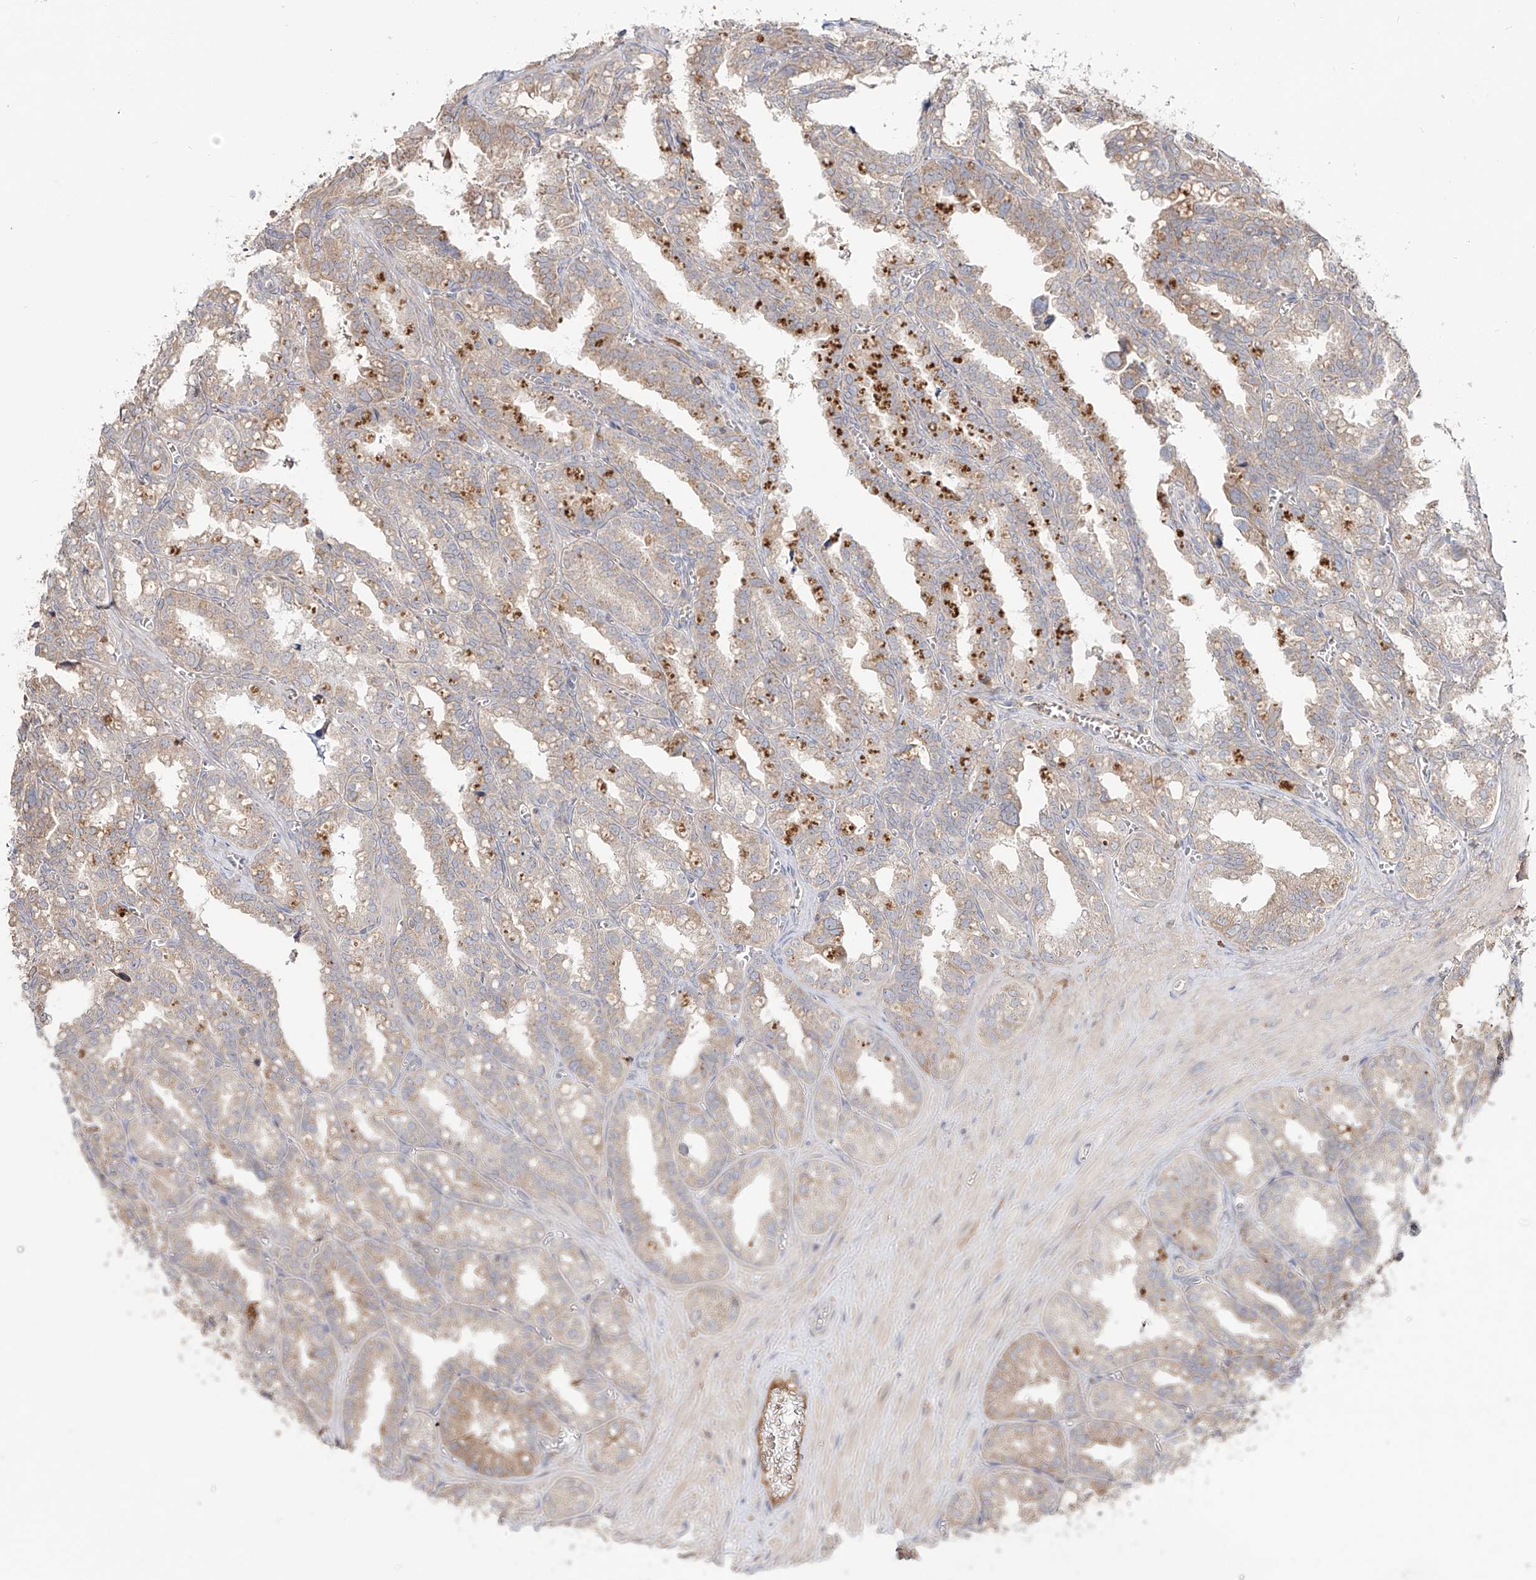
{"staining": {"intensity": "moderate", "quantity": ">75%", "location": "cytoplasmic/membranous"}, "tissue": "seminal vesicle", "cell_type": "Glandular cells", "image_type": "normal", "snomed": [{"axis": "morphology", "description": "Normal tissue, NOS"}, {"axis": "topography", "description": "Prostate"}, {"axis": "topography", "description": "Seminal veicle"}], "caption": "A medium amount of moderate cytoplasmic/membranous positivity is appreciated in about >75% of glandular cells in normal seminal vesicle. (brown staining indicates protein expression, while blue staining denotes nuclei).", "gene": "ERO1A", "patient": {"sex": "male", "age": 51}}